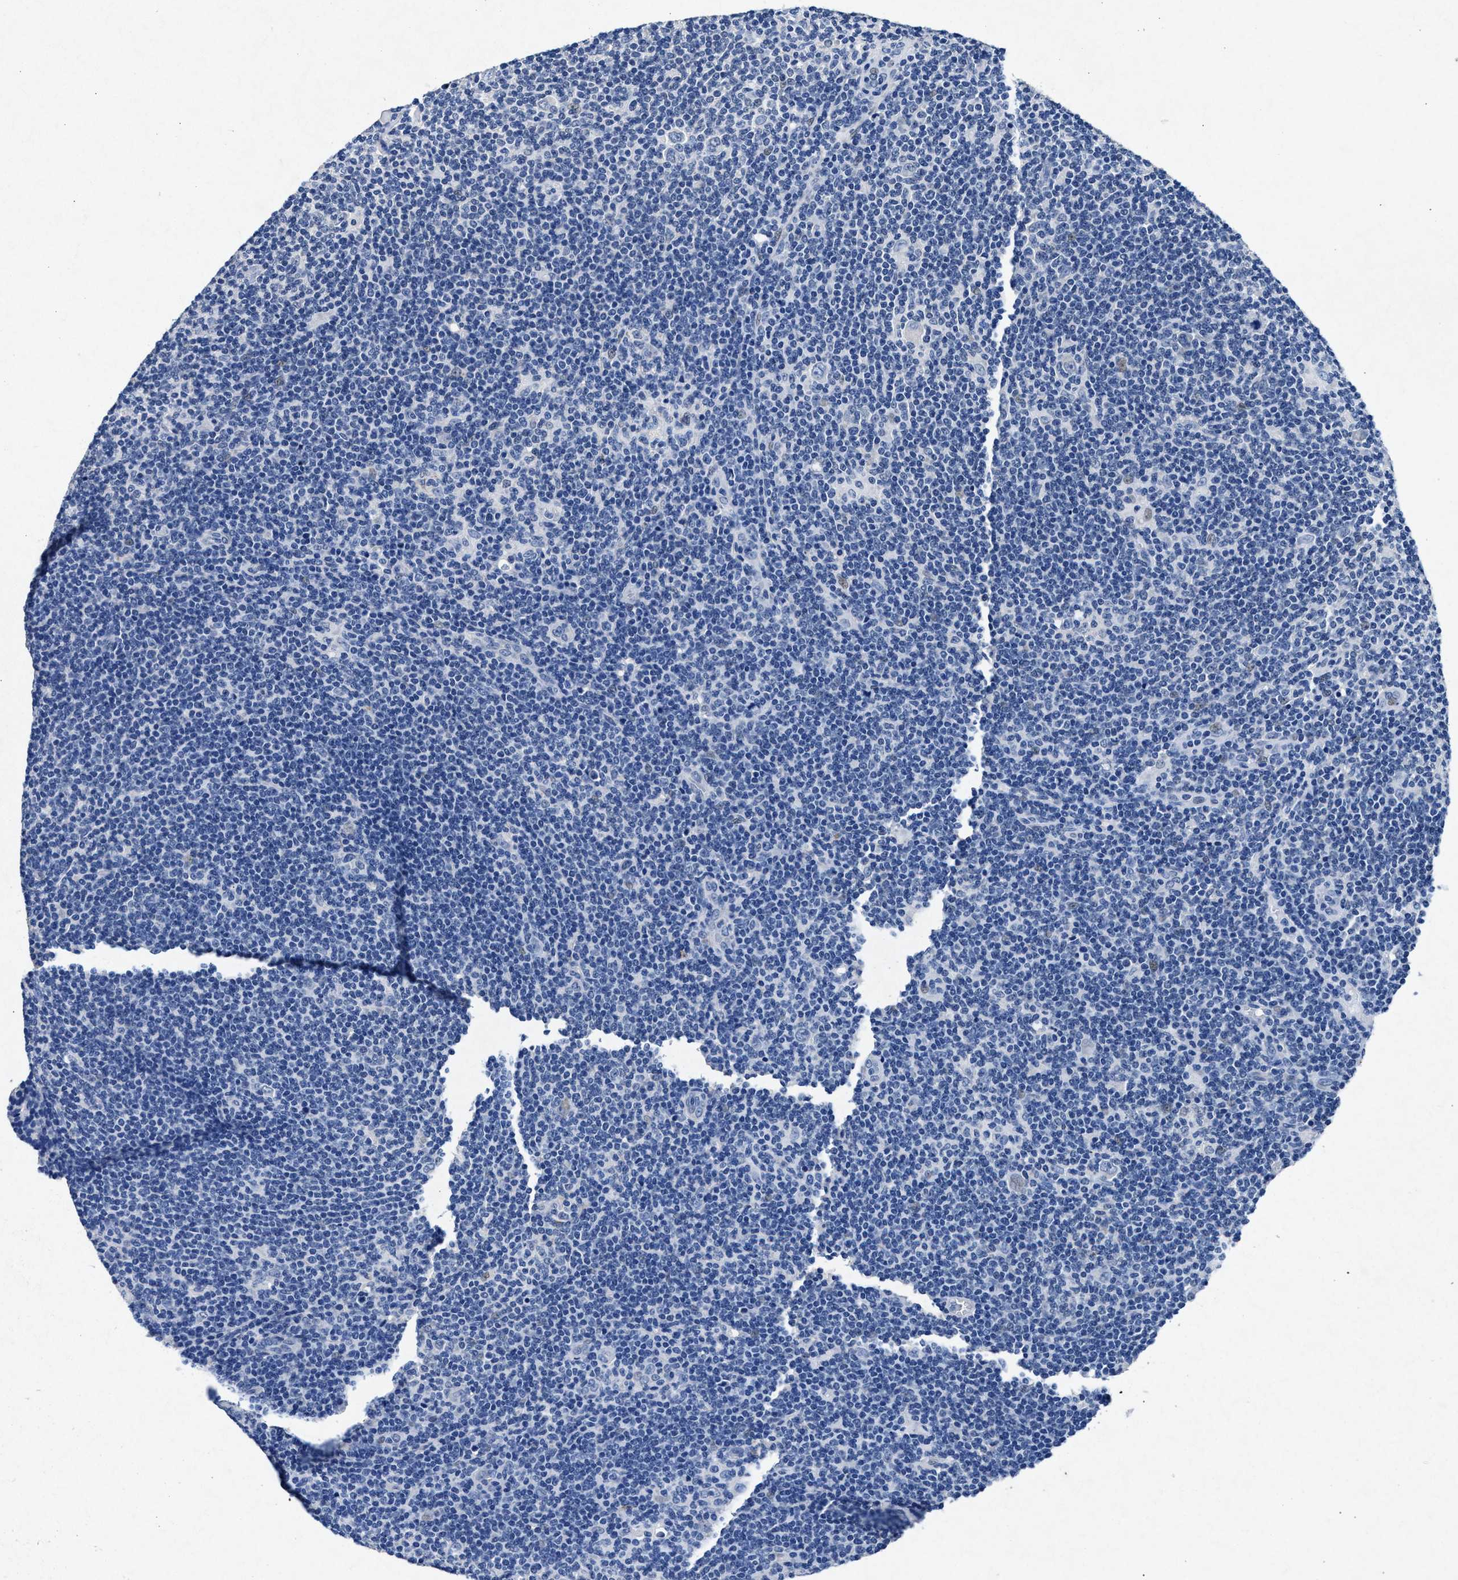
{"staining": {"intensity": "negative", "quantity": "none", "location": "none"}, "tissue": "lymphoma", "cell_type": "Tumor cells", "image_type": "cancer", "snomed": [{"axis": "morphology", "description": "Hodgkin's disease, NOS"}, {"axis": "topography", "description": "Lymph node"}], "caption": "An image of human Hodgkin's disease is negative for staining in tumor cells.", "gene": "MAP6", "patient": {"sex": "female", "age": 57}}